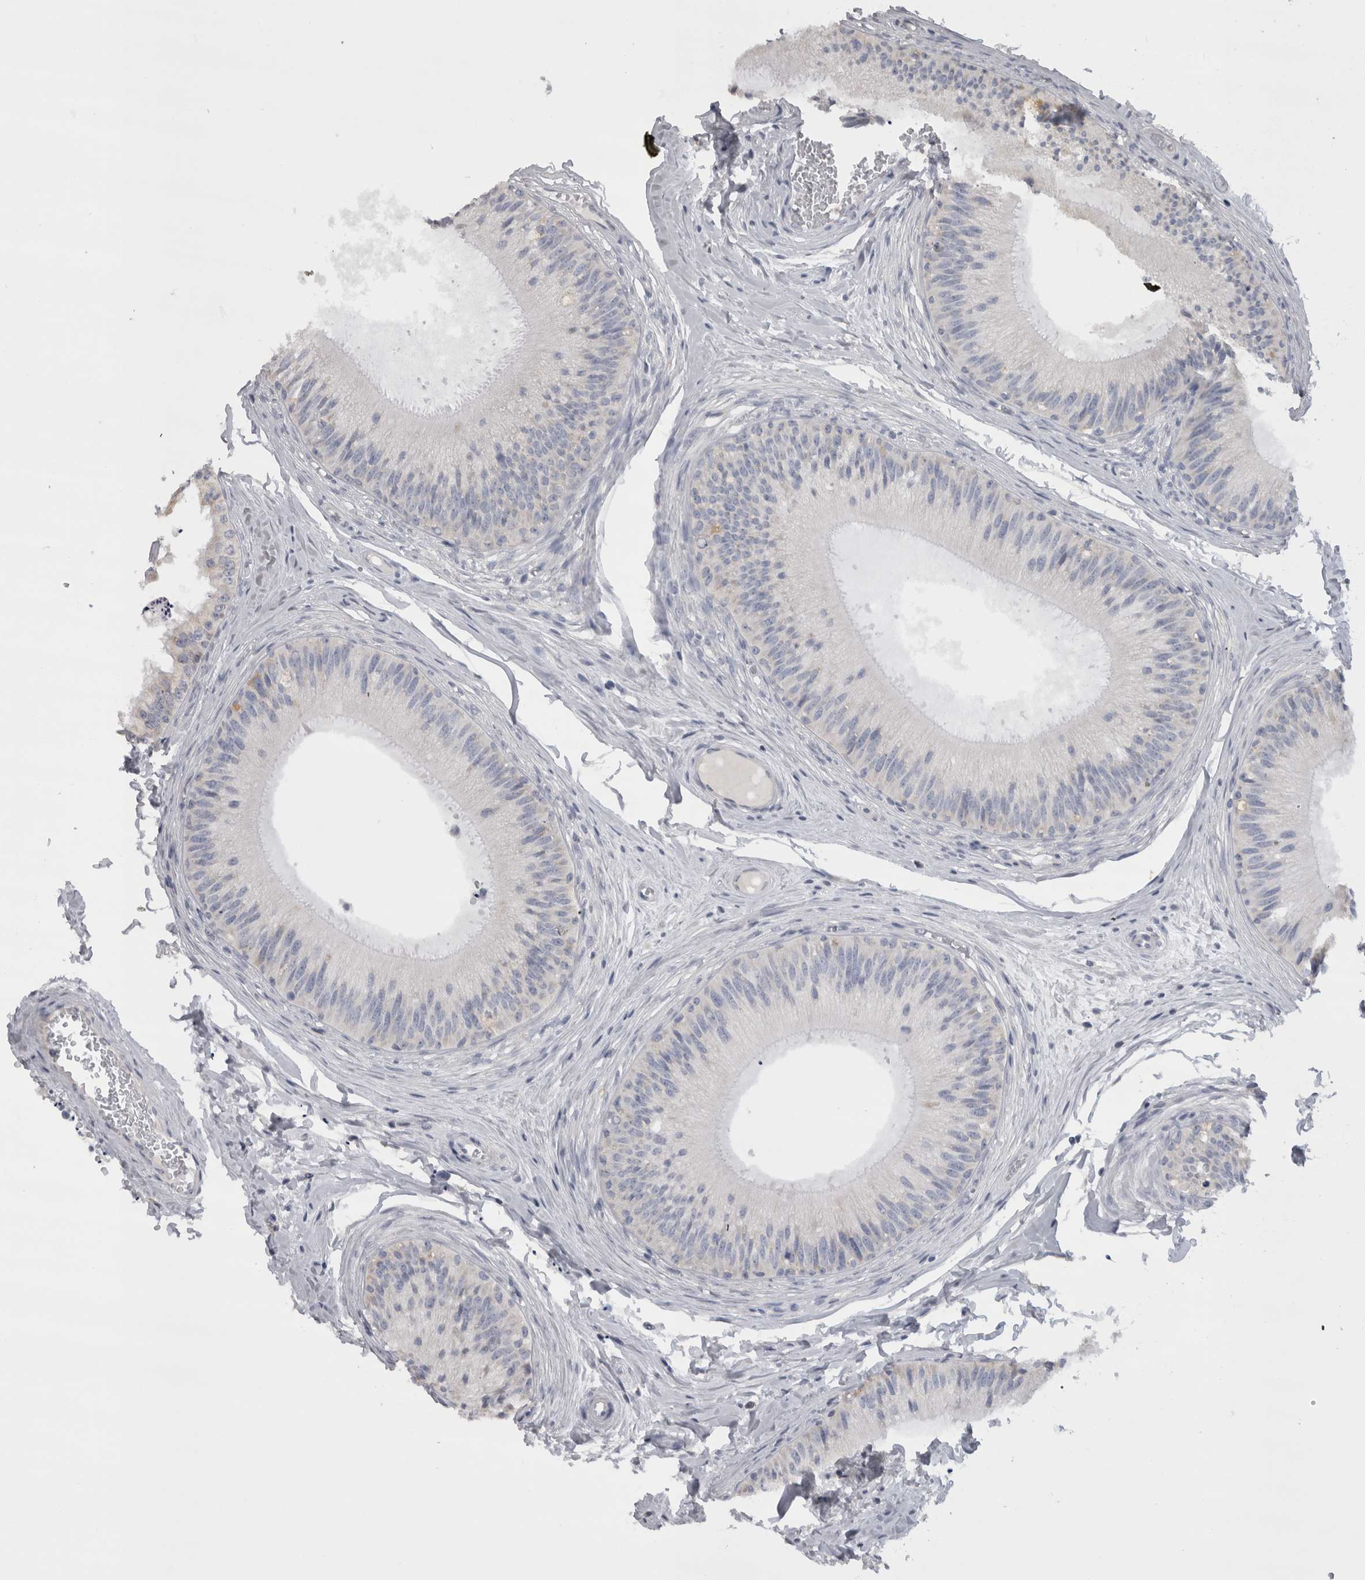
{"staining": {"intensity": "weak", "quantity": "<25%", "location": "cytoplasmic/membranous"}, "tissue": "epididymis", "cell_type": "Glandular cells", "image_type": "normal", "snomed": [{"axis": "morphology", "description": "Normal tissue, NOS"}, {"axis": "topography", "description": "Epididymis"}], "caption": "IHC micrograph of normal epididymis: human epididymis stained with DAB displays no significant protein staining in glandular cells. (DAB IHC with hematoxylin counter stain).", "gene": "DHRS4", "patient": {"sex": "male", "age": 31}}